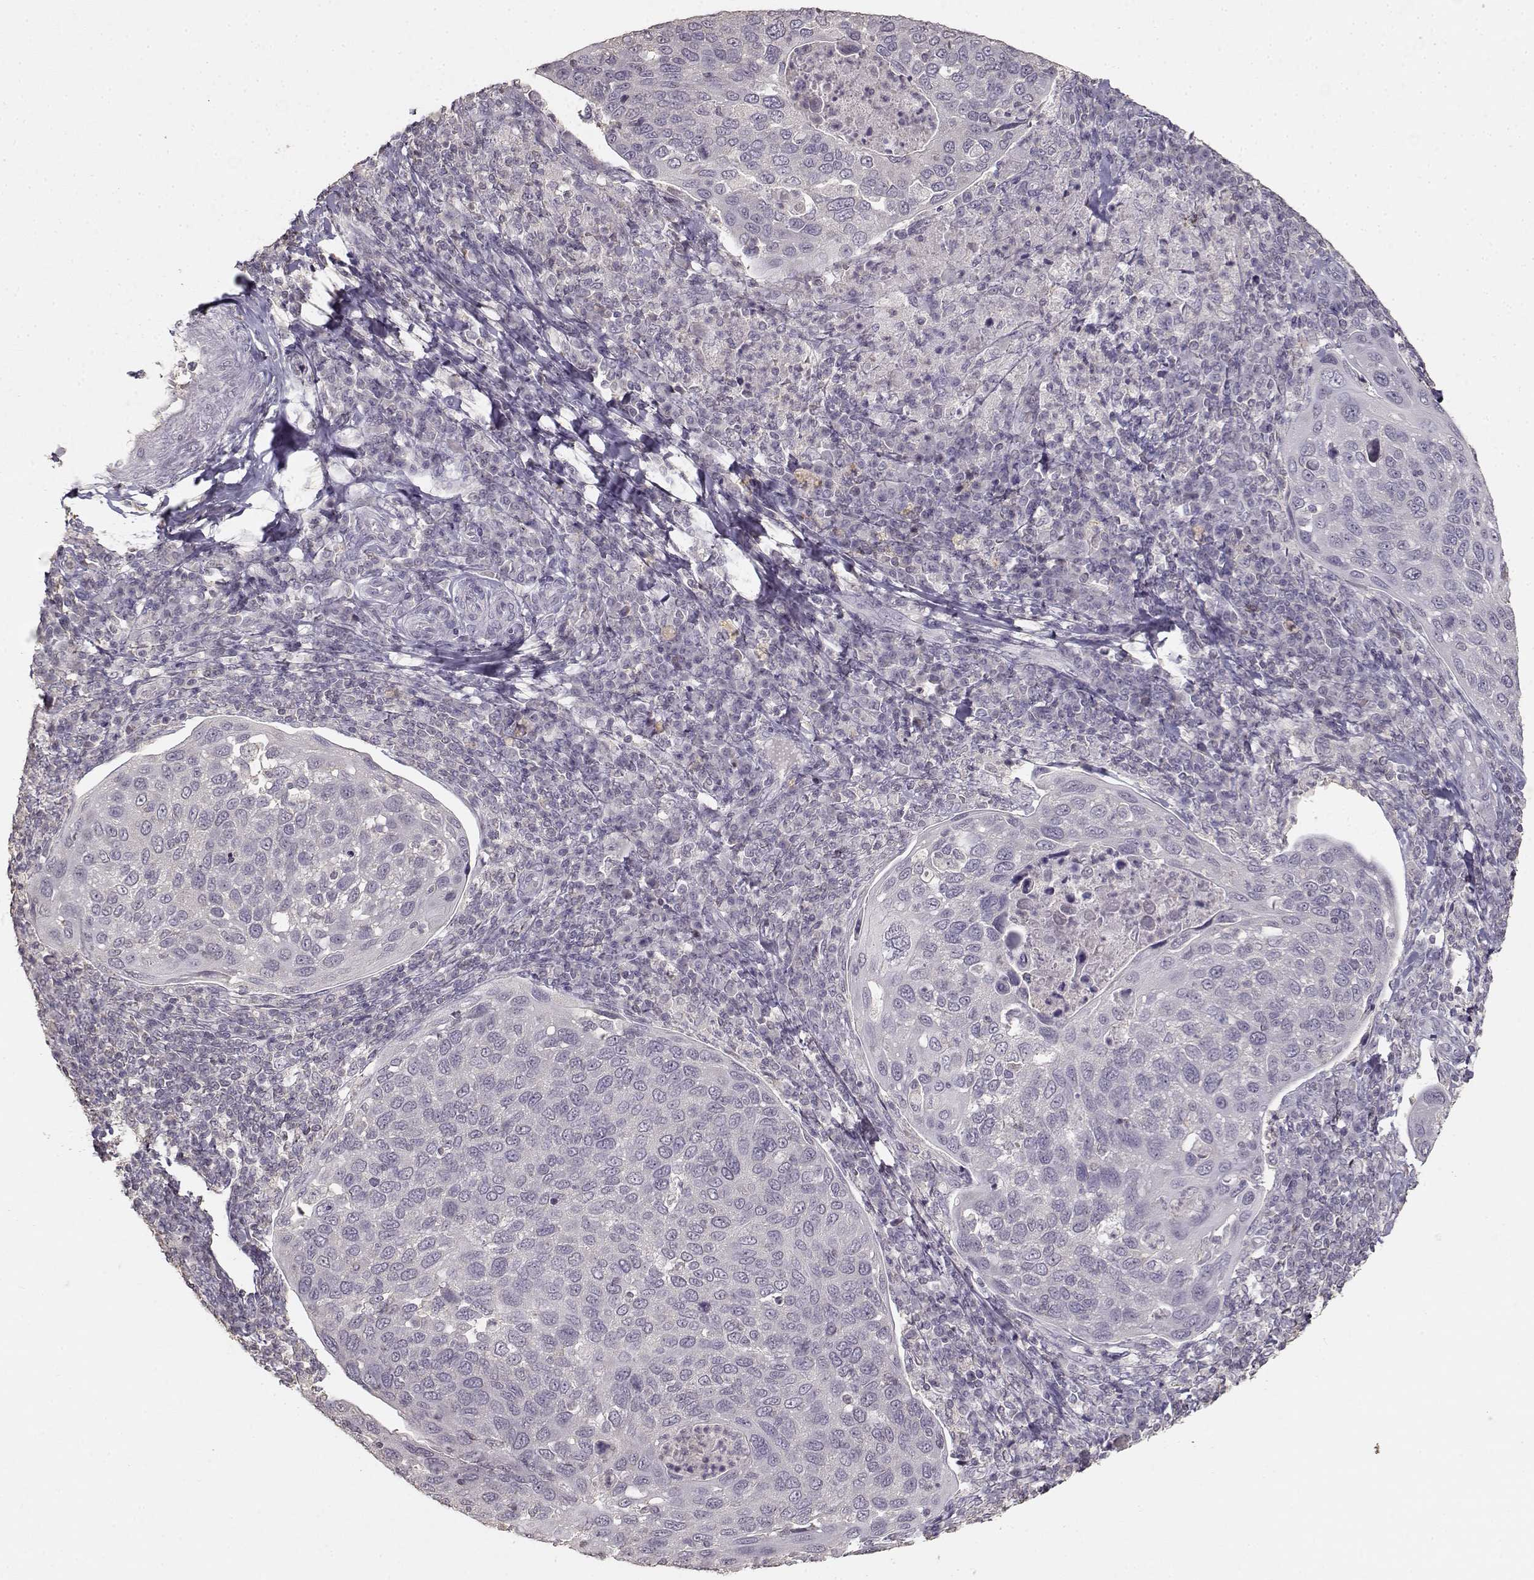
{"staining": {"intensity": "negative", "quantity": "none", "location": "none"}, "tissue": "cervical cancer", "cell_type": "Tumor cells", "image_type": "cancer", "snomed": [{"axis": "morphology", "description": "Squamous cell carcinoma, NOS"}, {"axis": "topography", "description": "Cervix"}], "caption": "IHC micrograph of human cervical cancer stained for a protein (brown), which reveals no positivity in tumor cells.", "gene": "UROC1", "patient": {"sex": "female", "age": 54}}